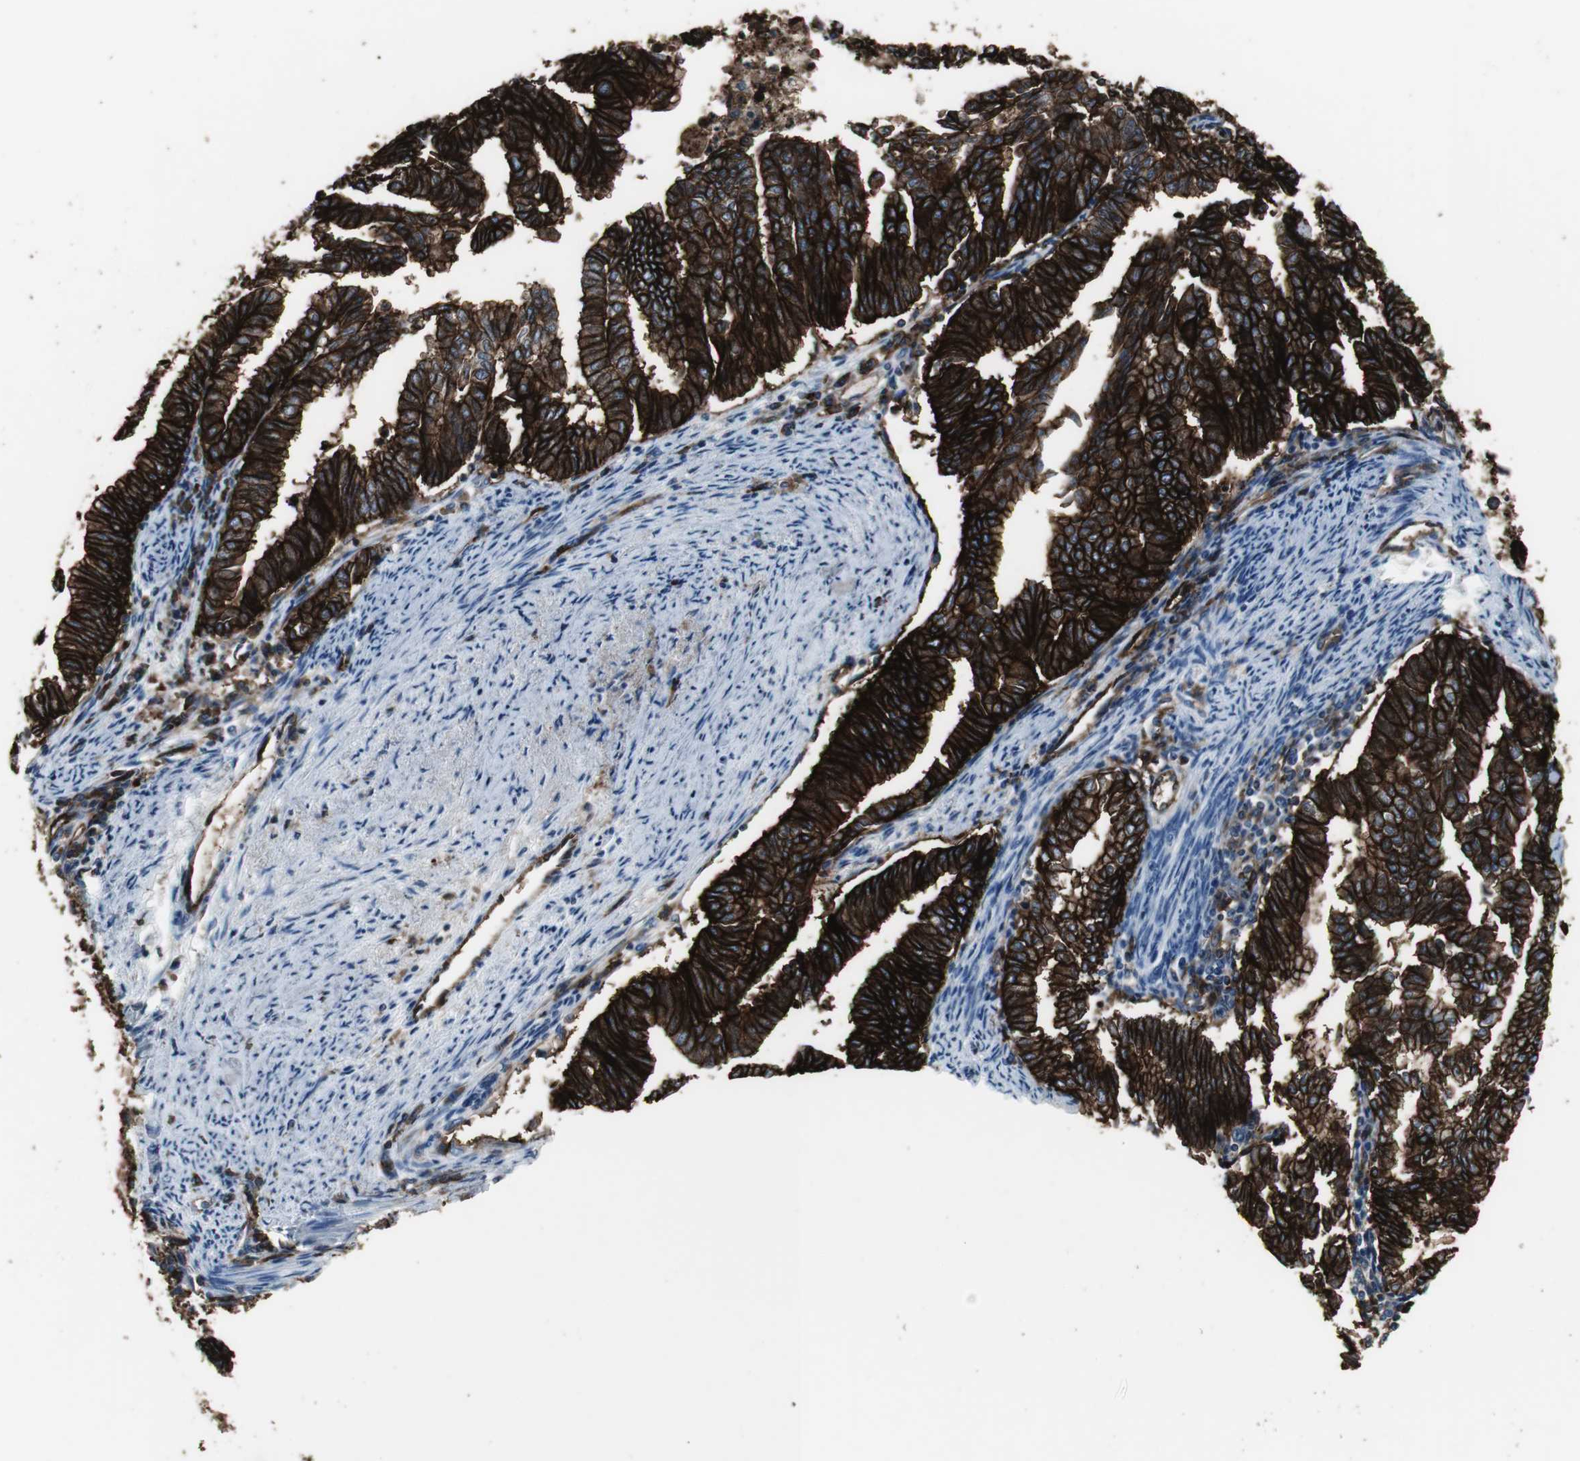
{"staining": {"intensity": "strong", "quantity": ">75%", "location": "cytoplasmic/membranous"}, "tissue": "endometrial cancer", "cell_type": "Tumor cells", "image_type": "cancer", "snomed": [{"axis": "morphology", "description": "Adenocarcinoma, NOS"}, {"axis": "topography", "description": "Endometrium"}], "caption": "IHC image of neoplastic tissue: endometrial cancer (adenocarcinoma) stained using immunohistochemistry demonstrates high levels of strong protein expression localized specifically in the cytoplasmic/membranous of tumor cells, appearing as a cytoplasmic/membranous brown color.", "gene": "F11R", "patient": {"sex": "female", "age": 79}}